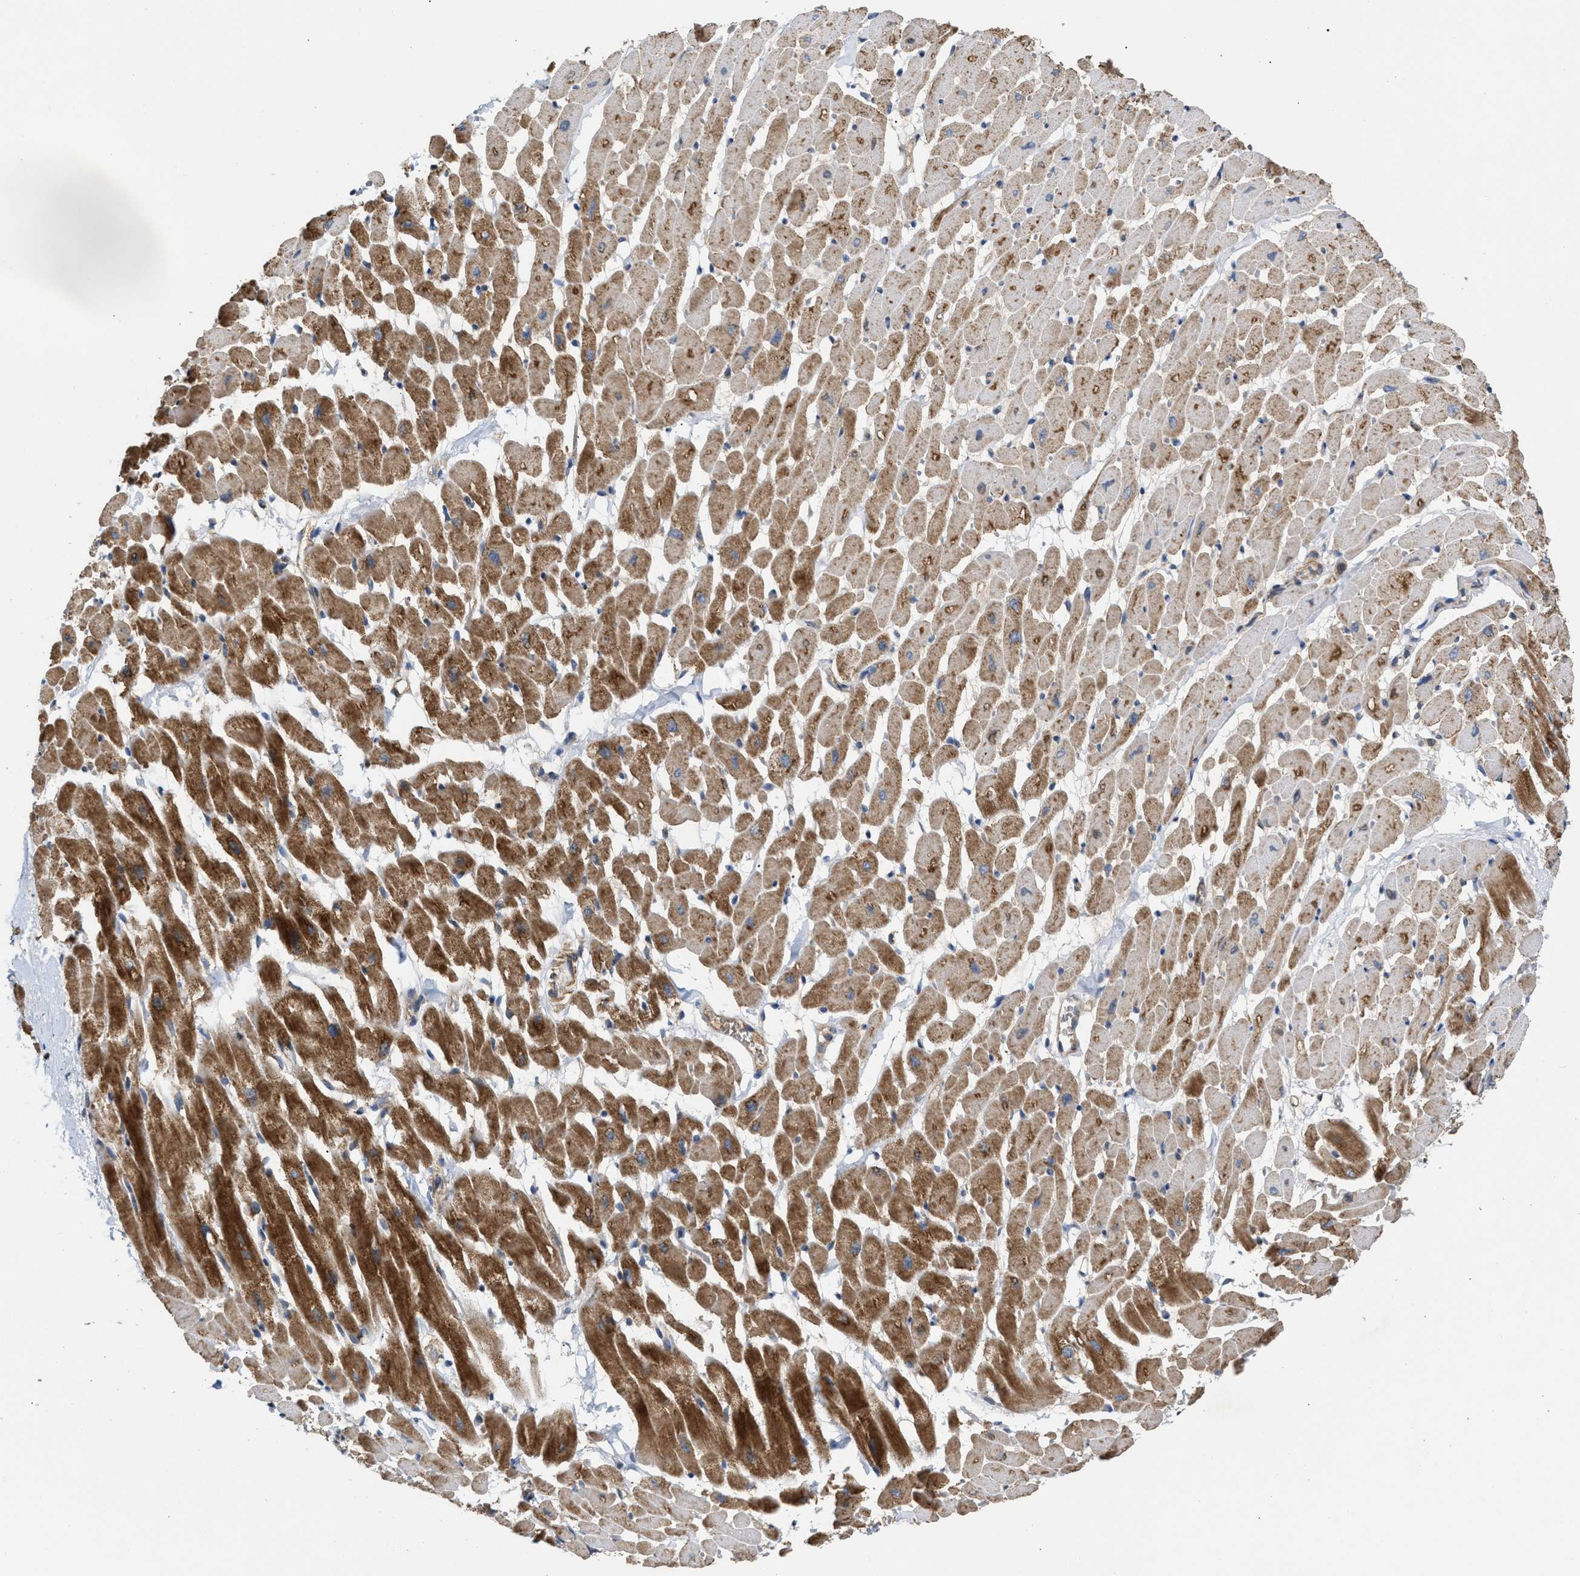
{"staining": {"intensity": "moderate", "quantity": ">75%", "location": "cytoplasmic/membranous"}, "tissue": "heart muscle", "cell_type": "Cardiomyocytes", "image_type": "normal", "snomed": [{"axis": "morphology", "description": "Normal tissue, NOS"}, {"axis": "topography", "description": "Heart"}], "caption": "Heart muscle stained with DAB (3,3'-diaminobenzidine) immunohistochemistry displays medium levels of moderate cytoplasmic/membranous expression in approximately >75% of cardiomyocytes.", "gene": "TACO1", "patient": {"sex": "male", "age": 45}}